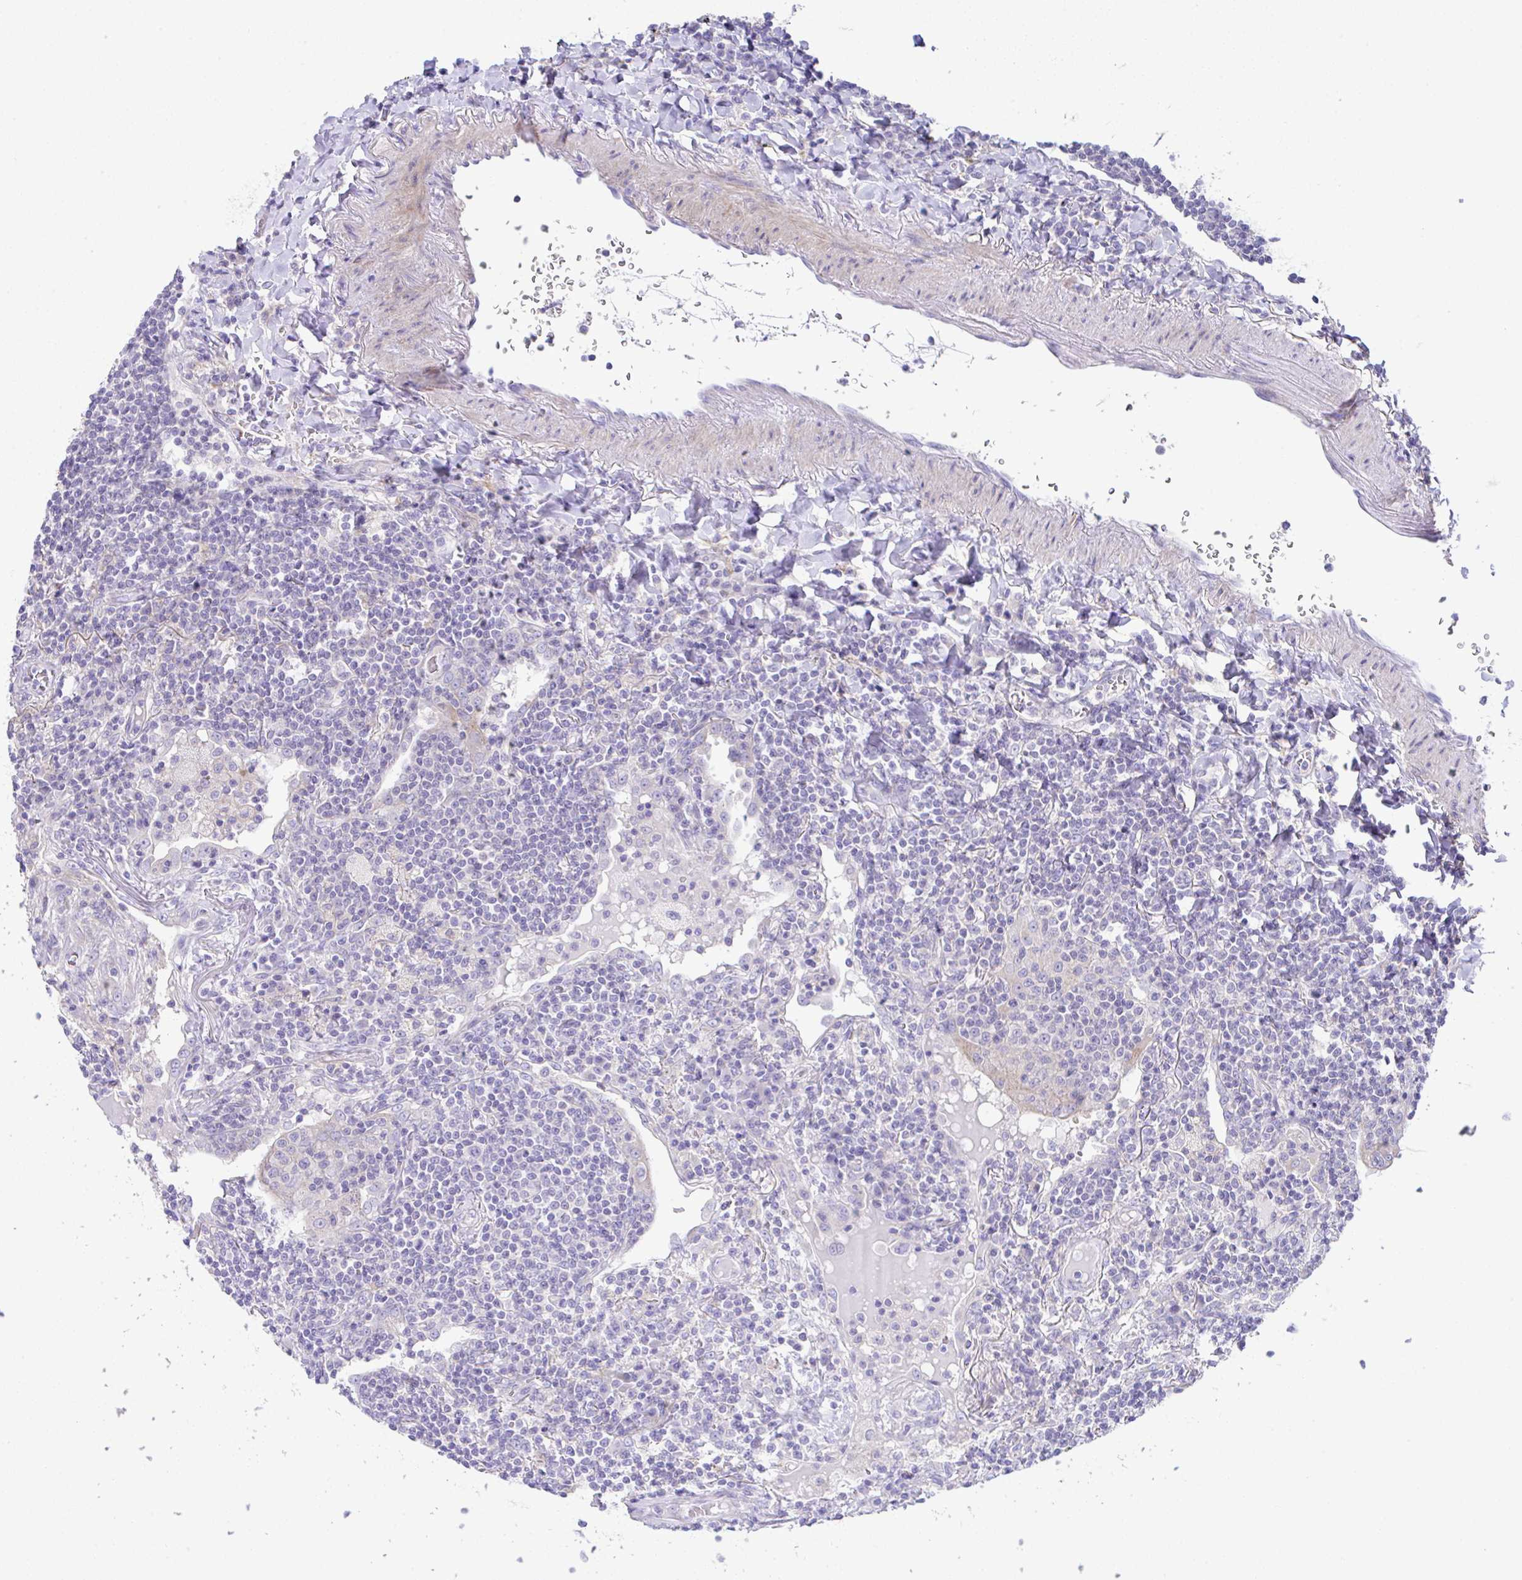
{"staining": {"intensity": "negative", "quantity": "none", "location": "none"}, "tissue": "lymphoma", "cell_type": "Tumor cells", "image_type": "cancer", "snomed": [{"axis": "morphology", "description": "Malignant lymphoma, non-Hodgkin's type, Low grade"}, {"axis": "topography", "description": "Lung"}], "caption": "An image of human lymphoma is negative for staining in tumor cells. (DAB (3,3'-diaminobenzidine) immunohistochemistry with hematoxylin counter stain).", "gene": "OR4P4", "patient": {"sex": "female", "age": 71}}